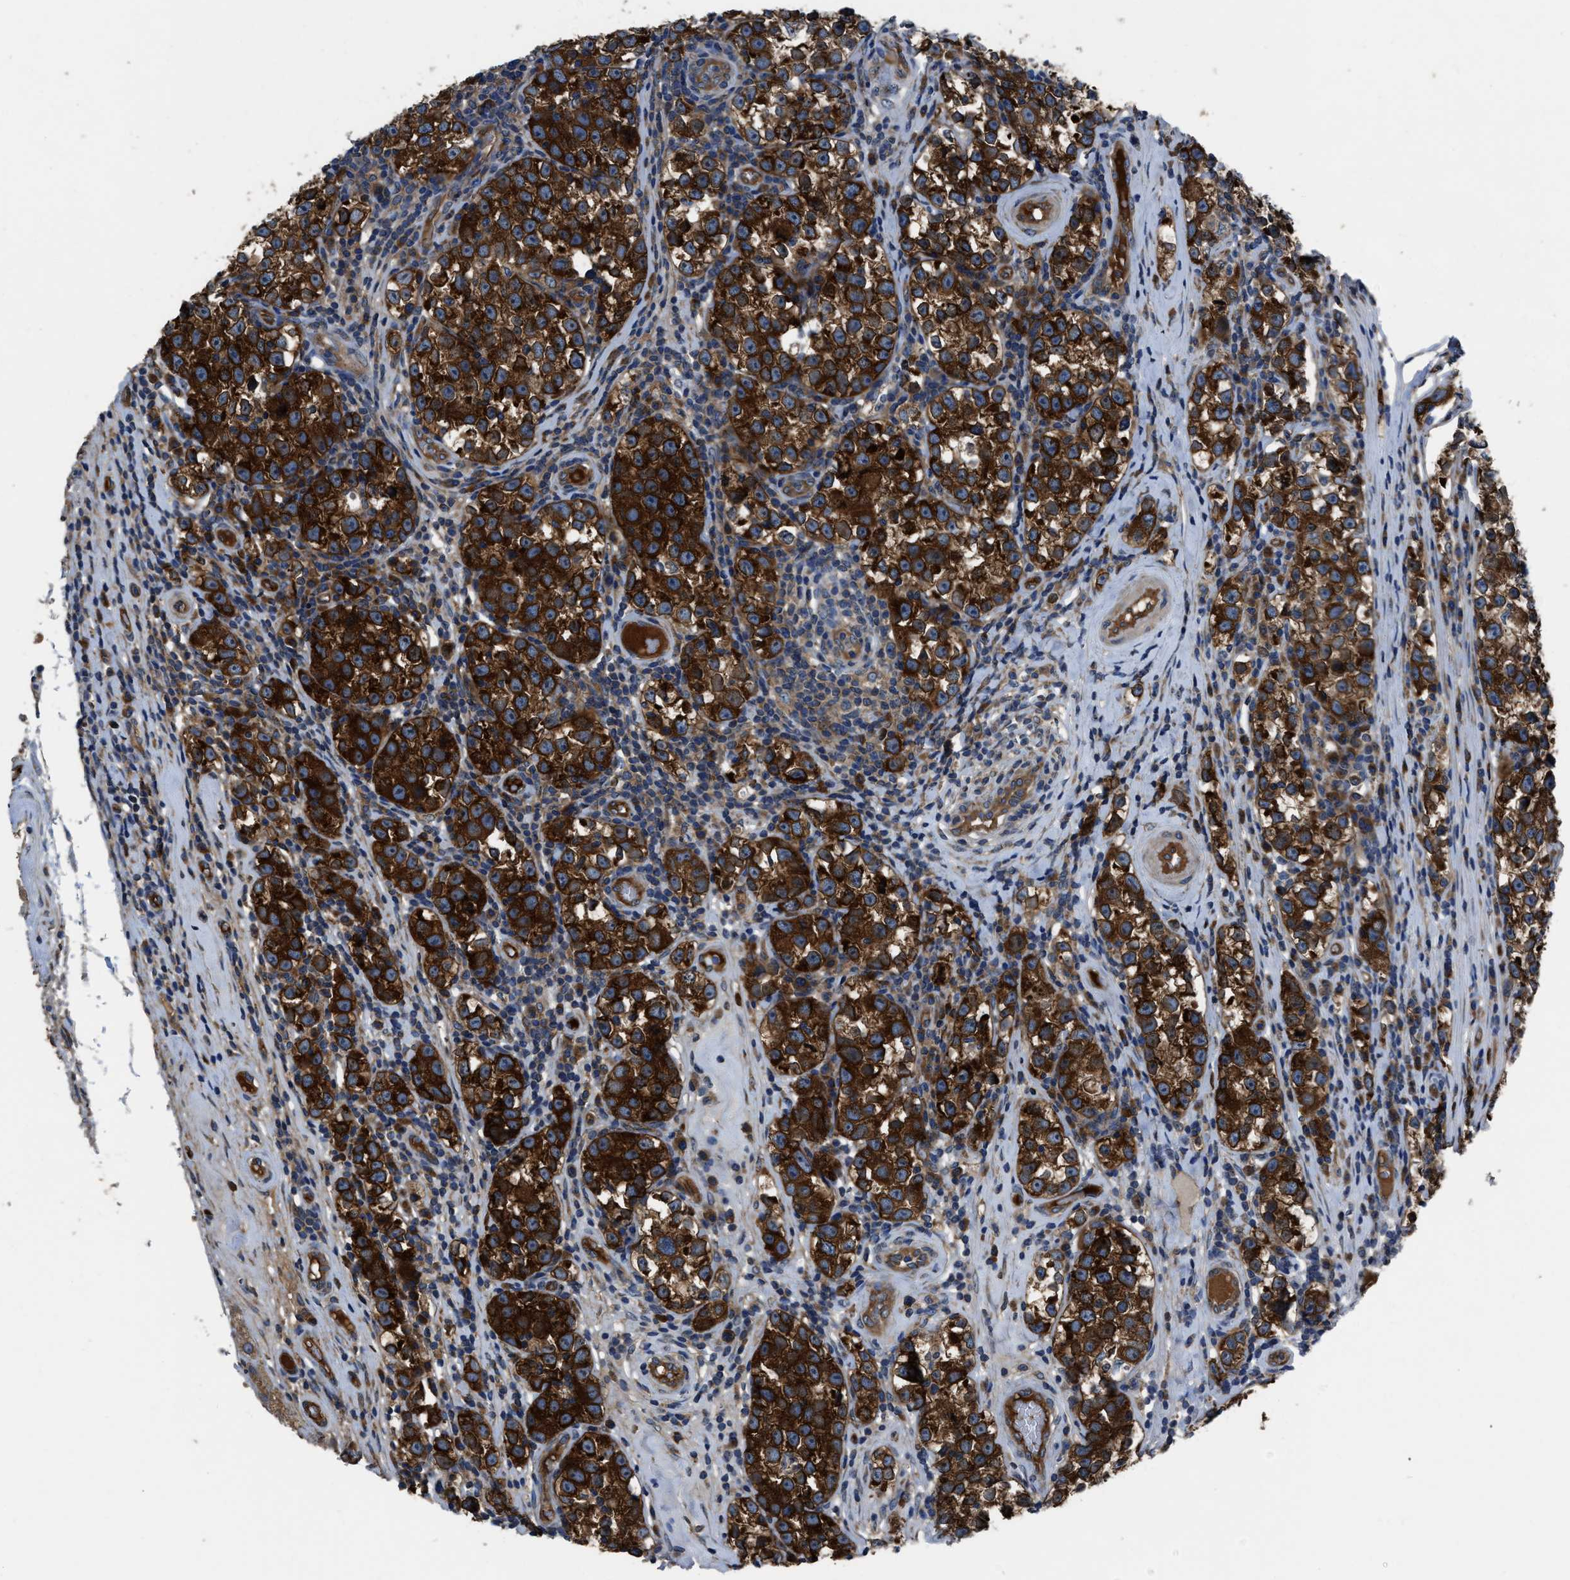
{"staining": {"intensity": "strong", "quantity": ">75%", "location": "cytoplasmic/membranous"}, "tissue": "testis cancer", "cell_type": "Tumor cells", "image_type": "cancer", "snomed": [{"axis": "morphology", "description": "Normal tissue, NOS"}, {"axis": "morphology", "description": "Seminoma, NOS"}, {"axis": "topography", "description": "Testis"}], "caption": "Protein analysis of seminoma (testis) tissue shows strong cytoplasmic/membranous expression in approximately >75% of tumor cells.", "gene": "ERC1", "patient": {"sex": "male", "age": 43}}